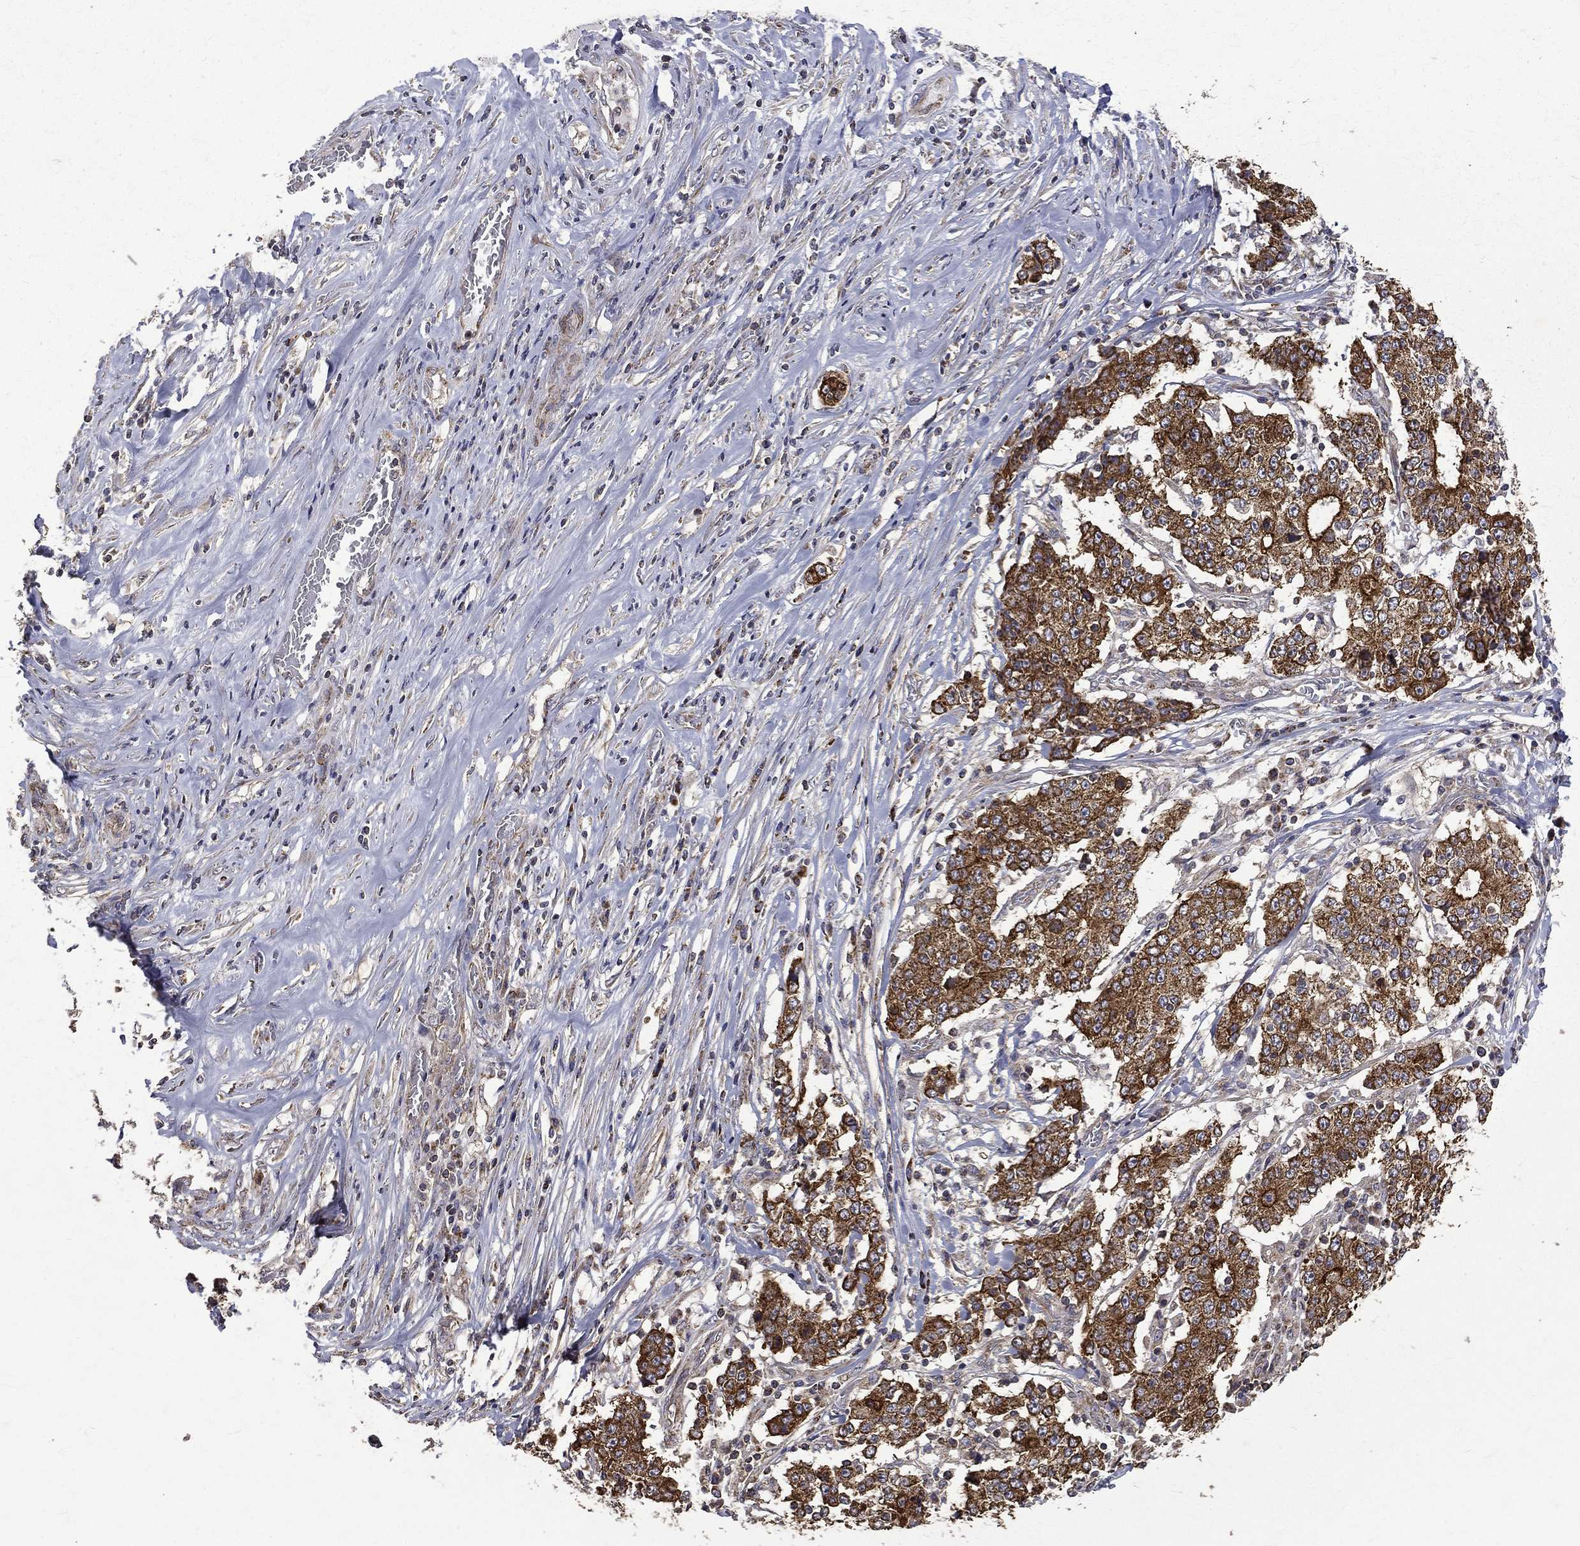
{"staining": {"intensity": "strong", "quantity": ">75%", "location": "cytoplasmic/membranous"}, "tissue": "stomach cancer", "cell_type": "Tumor cells", "image_type": "cancer", "snomed": [{"axis": "morphology", "description": "Adenocarcinoma, NOS"}, {"axis": "topography", "description": "Stomach"}], "caption": "This micrograph demonstrates immunohistochemistry staining of stomach adenocarcinoma, with high strong cytoplasmic/membranous expression in approximately >75% of tumor cells.", "gene": "RPGR", "patient": {"sex": "male", "age": 59}}